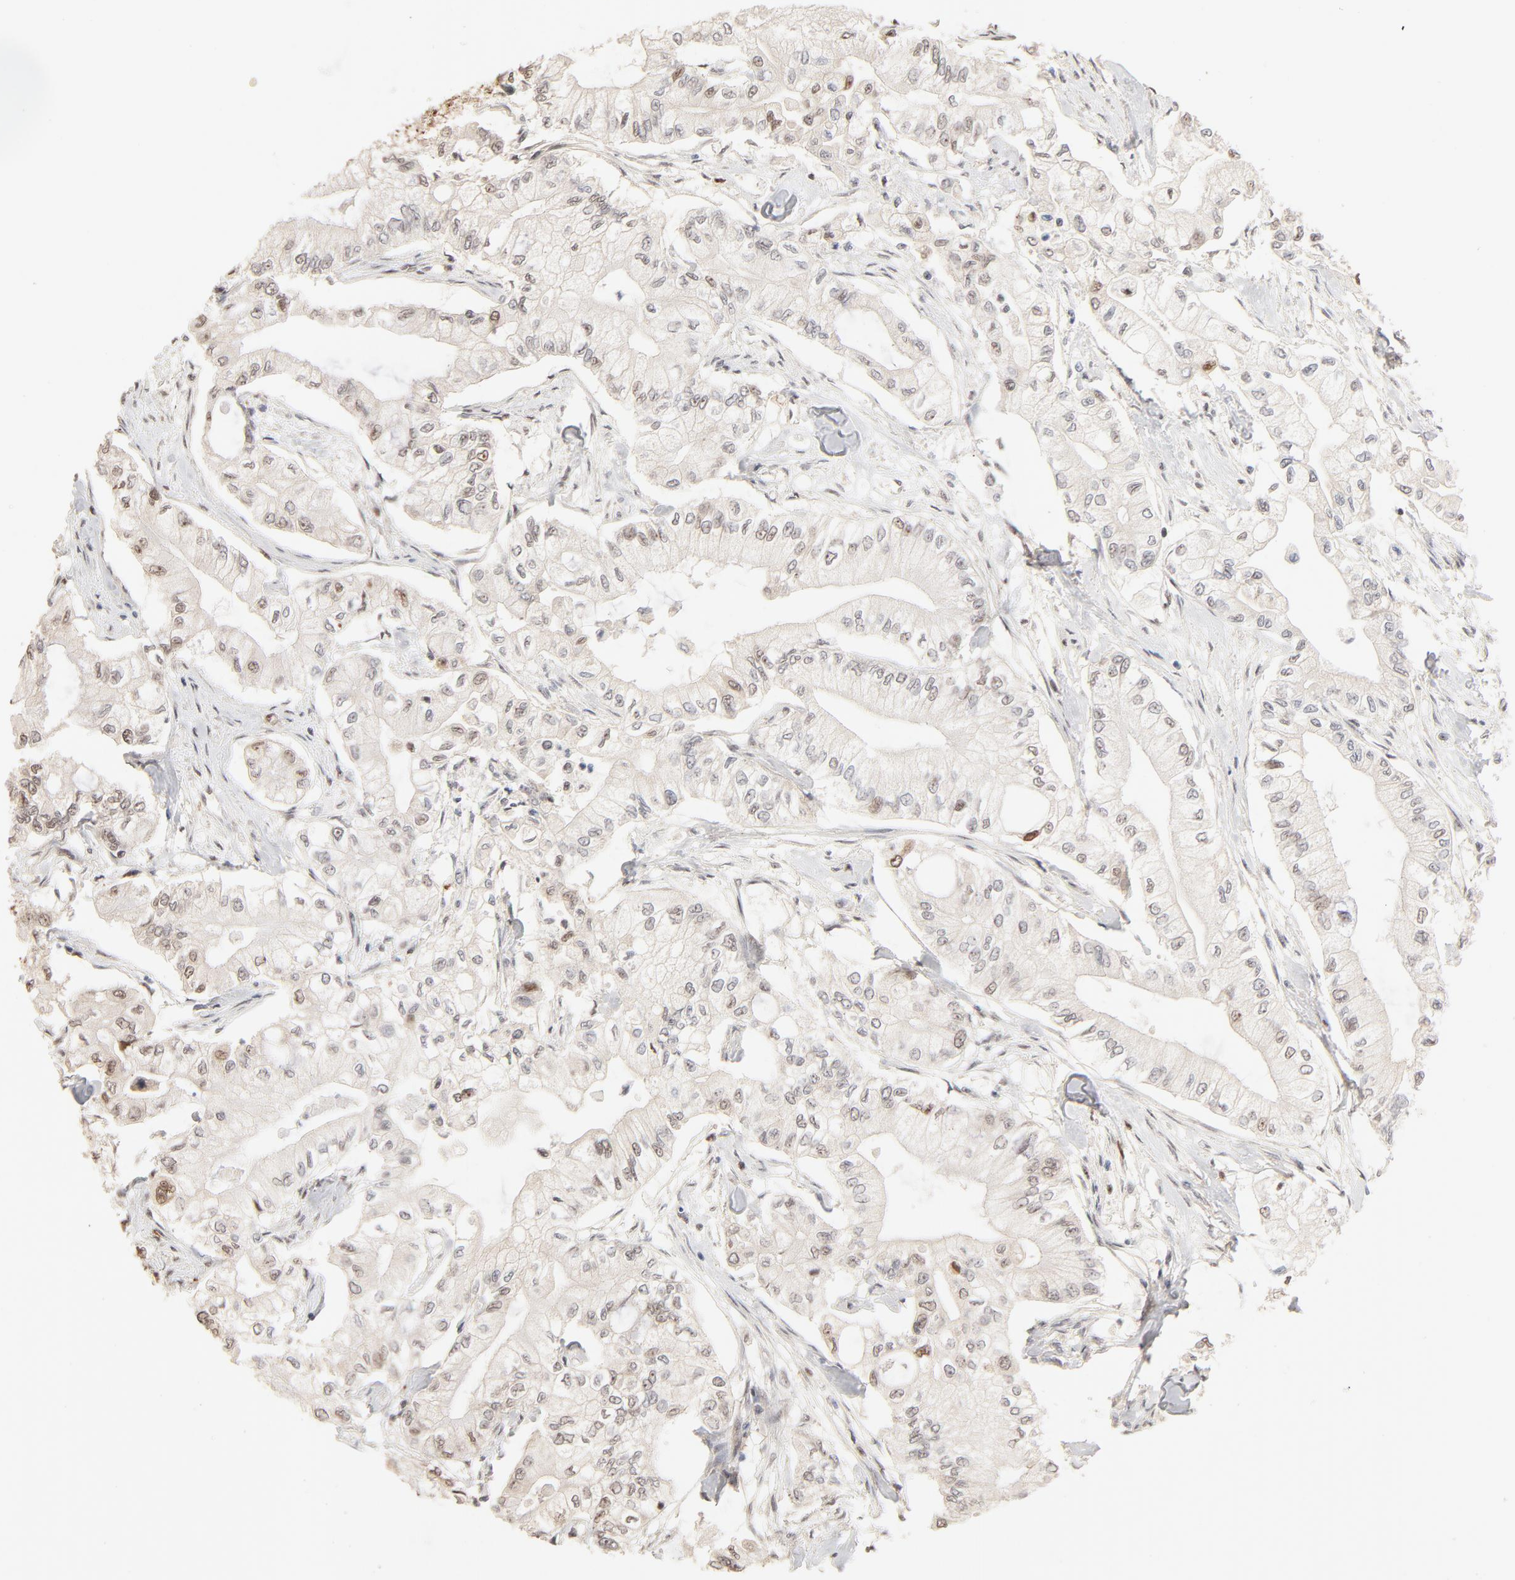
{"staining": {"intensity": "weak", "quantity": "<25%", "location": "nuclear"}, "tissue": "pancreatic cancer", "cell_type": "Tumor cells", "image_type": "cancer", "snomed": [{"axis": "morphology", "description": "Adenocarcinoma, NOS"}, {"axis": "topography", "description": "Pancreas"}], "caption": "Immunohistochemistry histopathology image of pancreatic cancer (adenocarcinoma) stained for a protein (brown), which demonstrates no positivity in tumor cells.", "gene": "FAM50A", "patient": {"sex": "male", "age": 79}}